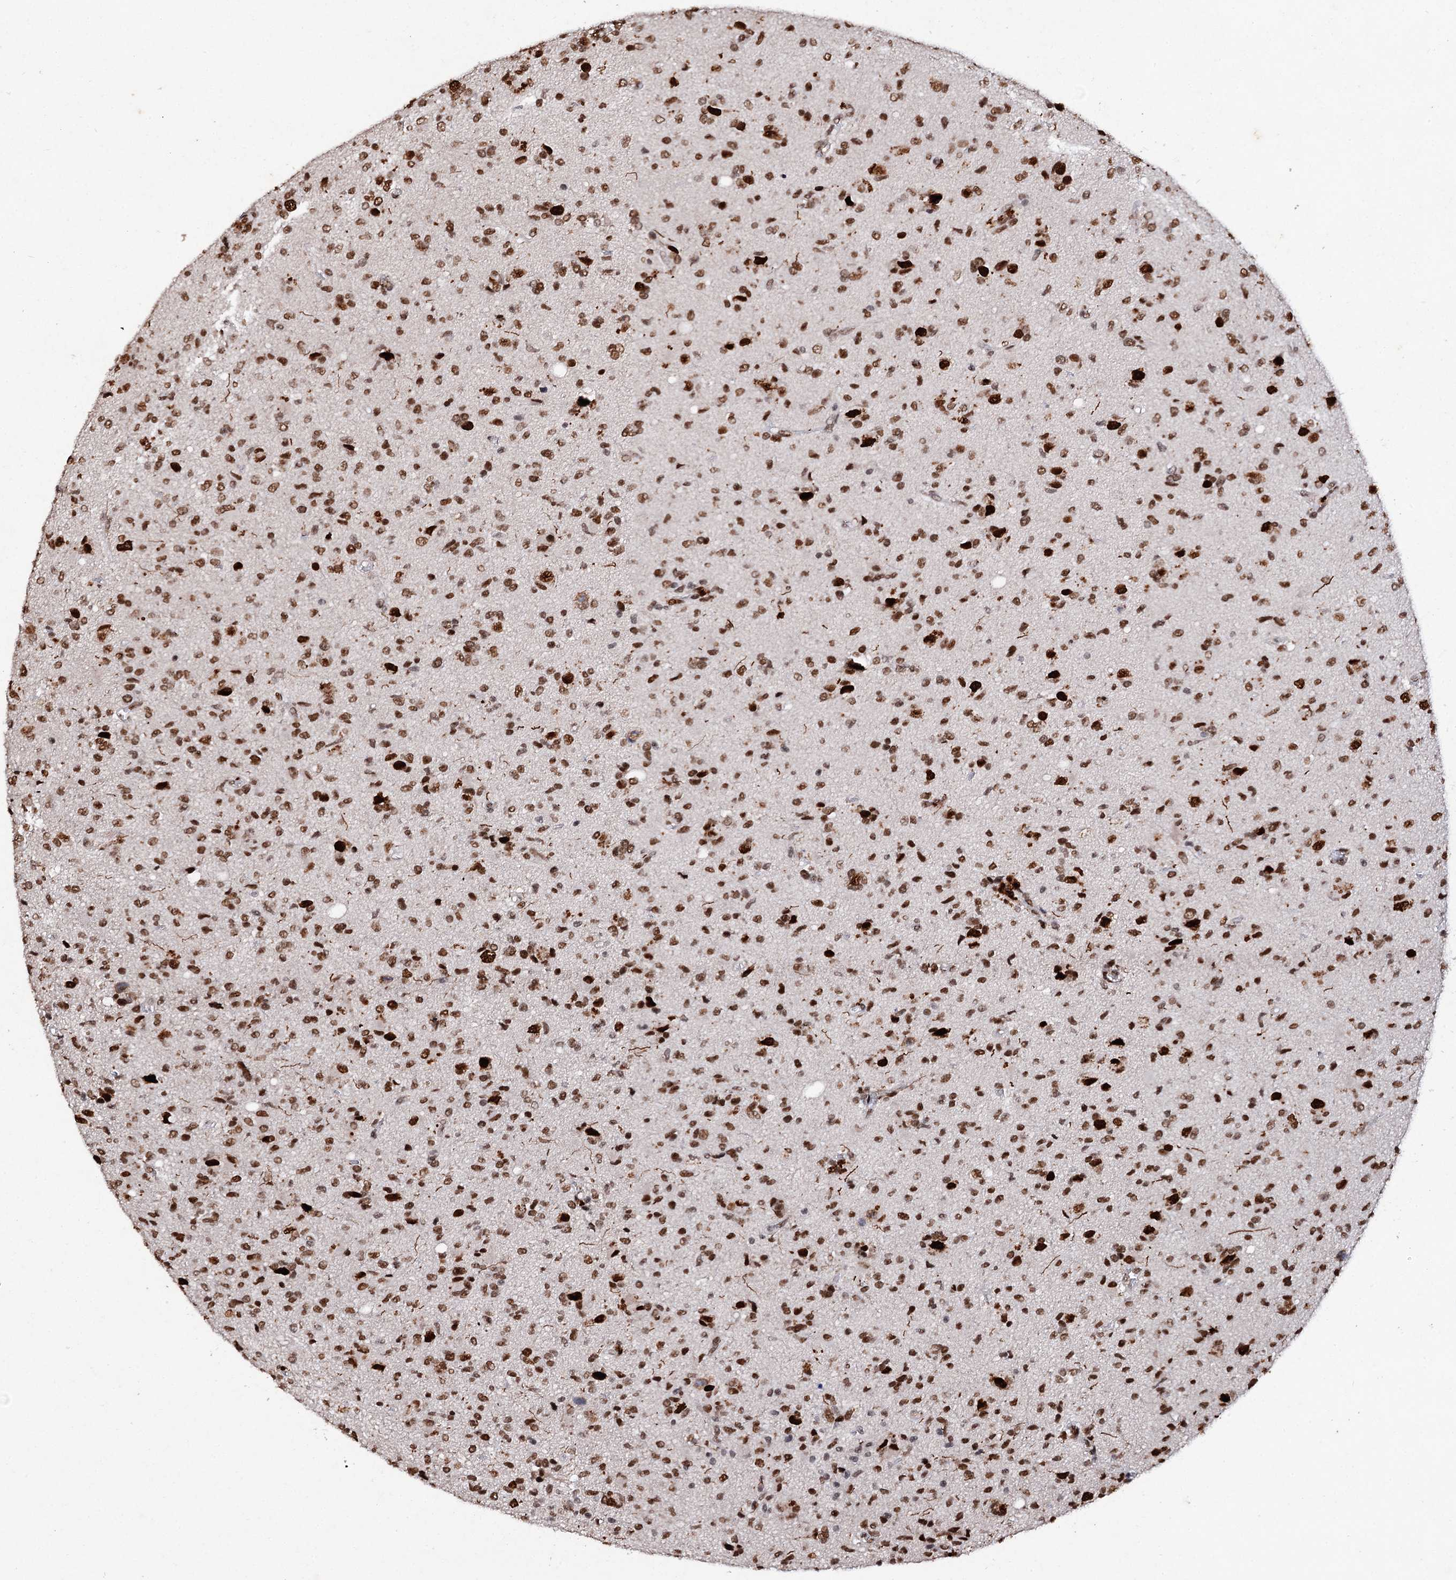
{"staining": {"intensity": "moderate", "quantity": ">75%", "location": "nuclear"}, "tissue": "glioma", "cell_type": "Tumor cells", "image_type": "cancer", "snomed": [{"axis": "morphology", "description": "Glioma, malignant, High grade"}, {"axis": "topography", "description": "Brain"}], "caption": "Tumor cells demonstrate medium levels of moderate nuclear positivity in about >75% of cells in human malignant glioma (high-grade).", "gene": "MATR3", "patient": {"sex": "female", "age": 57}}